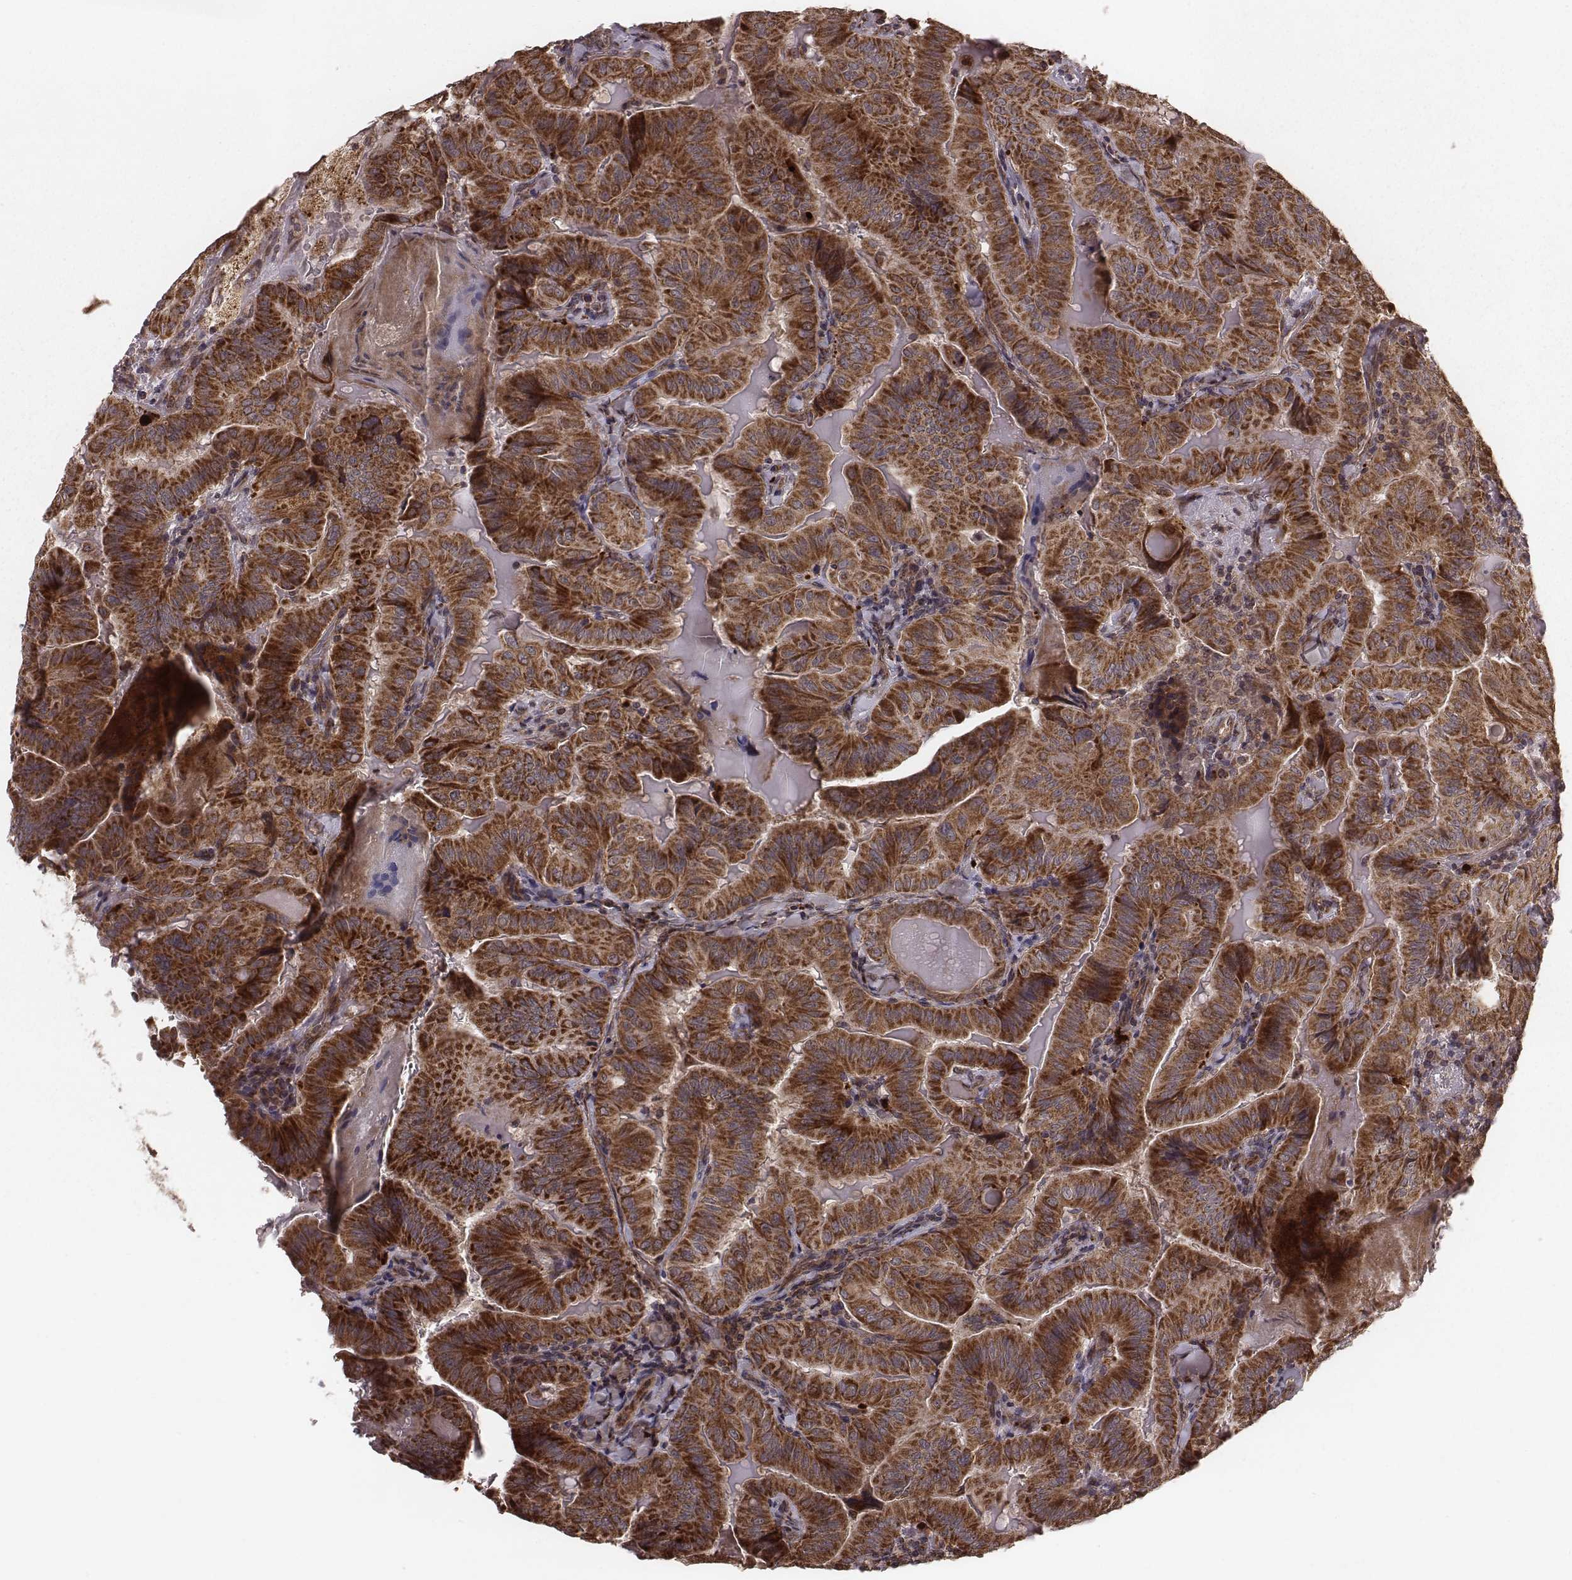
{"staining": {"intensity": "strong", "quantity": ">75%", "location": "cytoplasmic/membranous"}, "tissue": "thyroid cancer", "cell_type": "Tumor cells", "image_type": "cancer", "snomed": [{"axis": "morphology", "description": "Papillary adenocarcinoma, NOS"}, {"axis": "topography", "description": "Thyroid gland"}], "caption": "Immunohistochemical staining of human thyroid papillary adenocarcinoma demonstrates strong cytoplasmic/membranous protein staining in approximately >75% of tumor cells. The protein of interest is shown in brown color, while the nuclei are stained blue.", "gene": "ZDHHC21", "patient": {"sex": "female", "age": 68}}